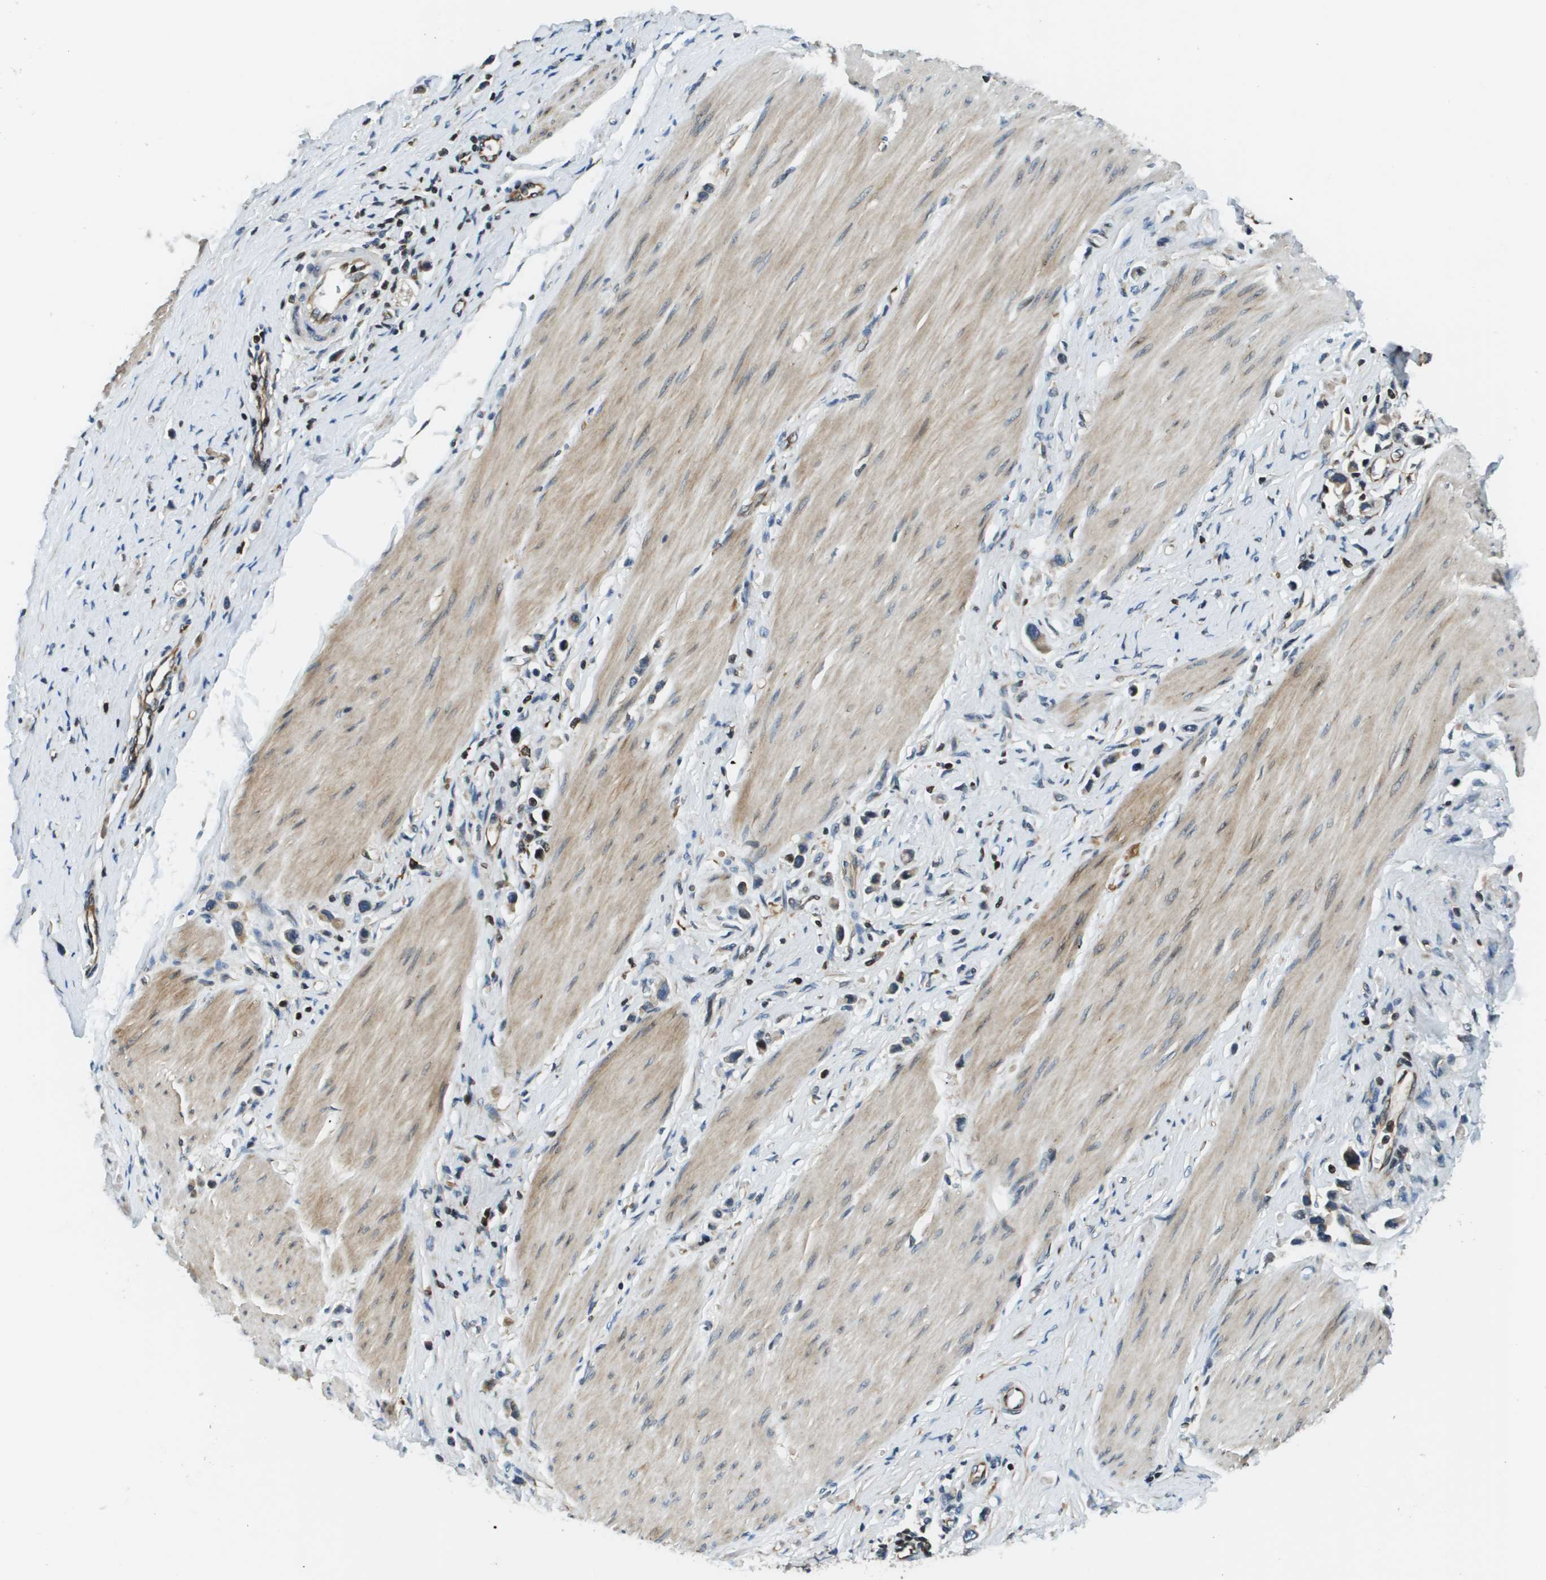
{"staining": {"intensity": "moderate", "quantity": "25%-75%", "location": "cytoplasmic/membranous"}, "tissue": "stomach cancer", "cell_type": "Tumor cells", "image_type": "cancer", "snomed": [{"axis": "morphology", "description": "Adenocarcinoma, NOS"}, {"axis": "topography", "description": "Stomach"}], "caption": "Stomach cancer stained with a brown dye shows moderate cytoplasmic/membranous positive positivity in approximately 25%-75% of tumor cells.", "gene": "ESYT1", "patient": {"sex": "female", "age": 65}}